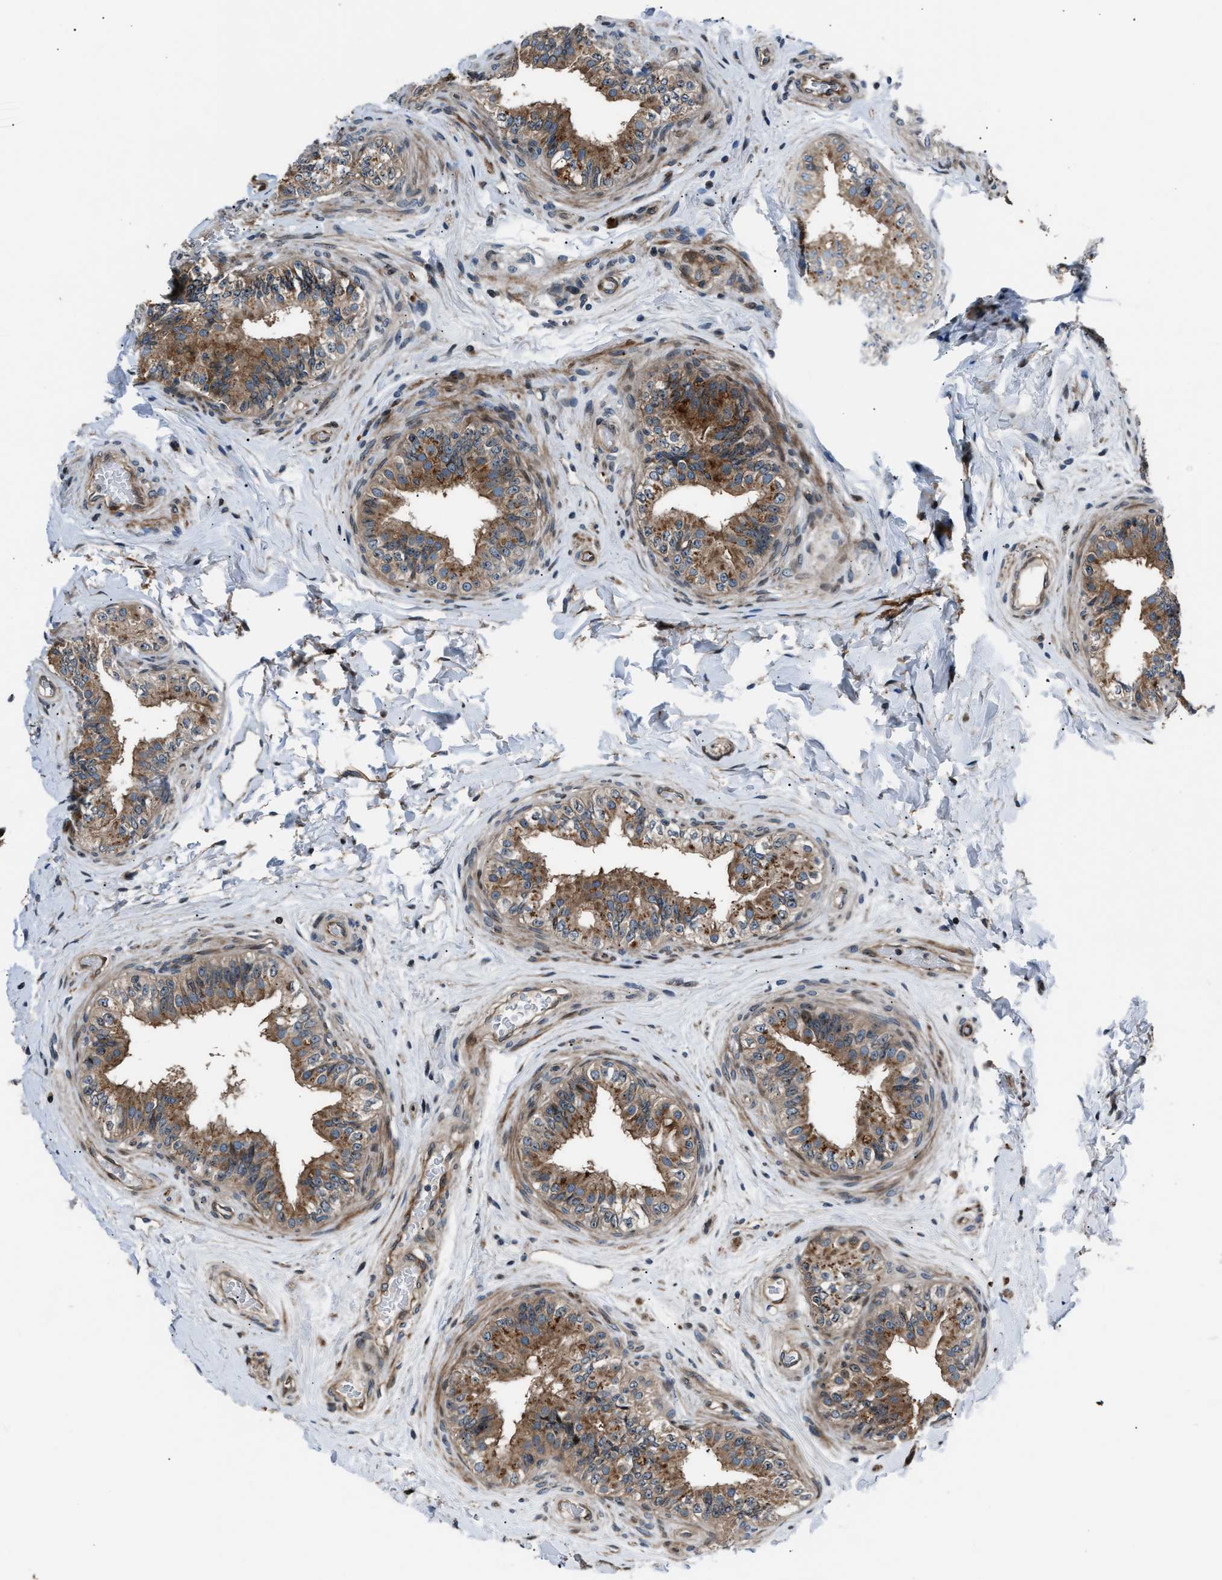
{"staining": {"intensity": "moderate", "quantity": ">75%", "location": "cytoplasmic/membranous"}, "tissue": "epididymis", "cell_type": "Glandular cells", "image_type": "normal", "snomed": [{"axis": "morphology", "description": "Normal tissue, NOS"}, {"axis": "topography", "description": "Testis"}, {"axis": "topography", "description": "Epididymis"}], "caption": "Protein expression by immunohistochemistry (IHC) reveals moderate cytoplasmic/membranous staining in about >75% of glandular cells in unremarkable epididymis.", "gene": "DYNC2I1", "patient": {"sex": "male", "age": 36}}